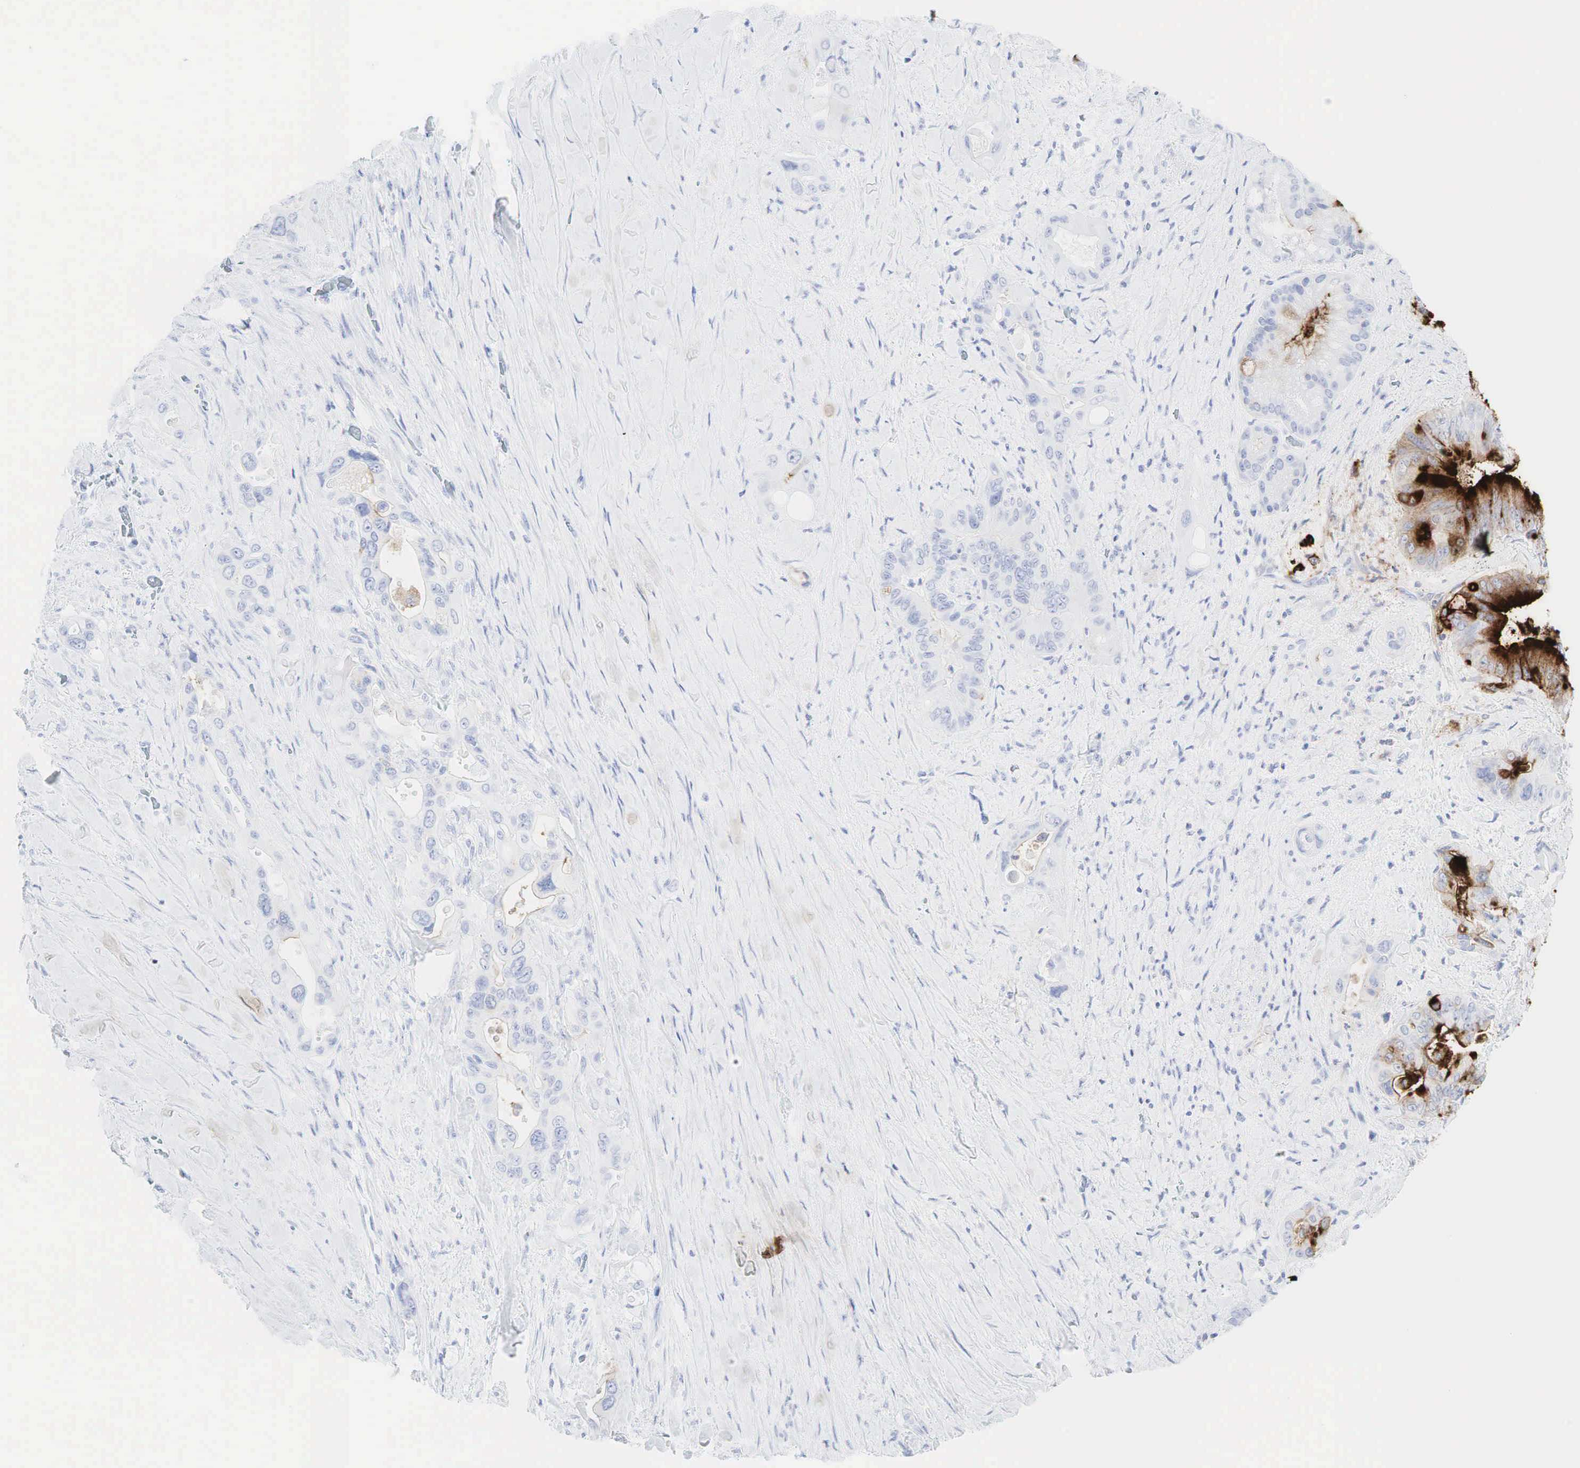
{"staining": {"intensity": "moderate", "quantity": "<25%", "location": "cytoplasmic/membranous"}, "tissue": "pancreatic cancer", "cell_type": "Tumor cells", "image_type": "cancer", "snomed": [{"axis": "morphology", "description": "Adenocarcinoma, NOS"}, {"axis": "topography", "description": "Pancreas"}], "caption": "IHC (DAB (3,3'-diaminobenzidine)) staining of human adenocarcinoma (pancreatic) shows moderate cytoplasmic/membranous protein staining in about <25% of tumor cells.", "gene": "CEACAM5", "patient": {"sex": "male", "age": 77}}